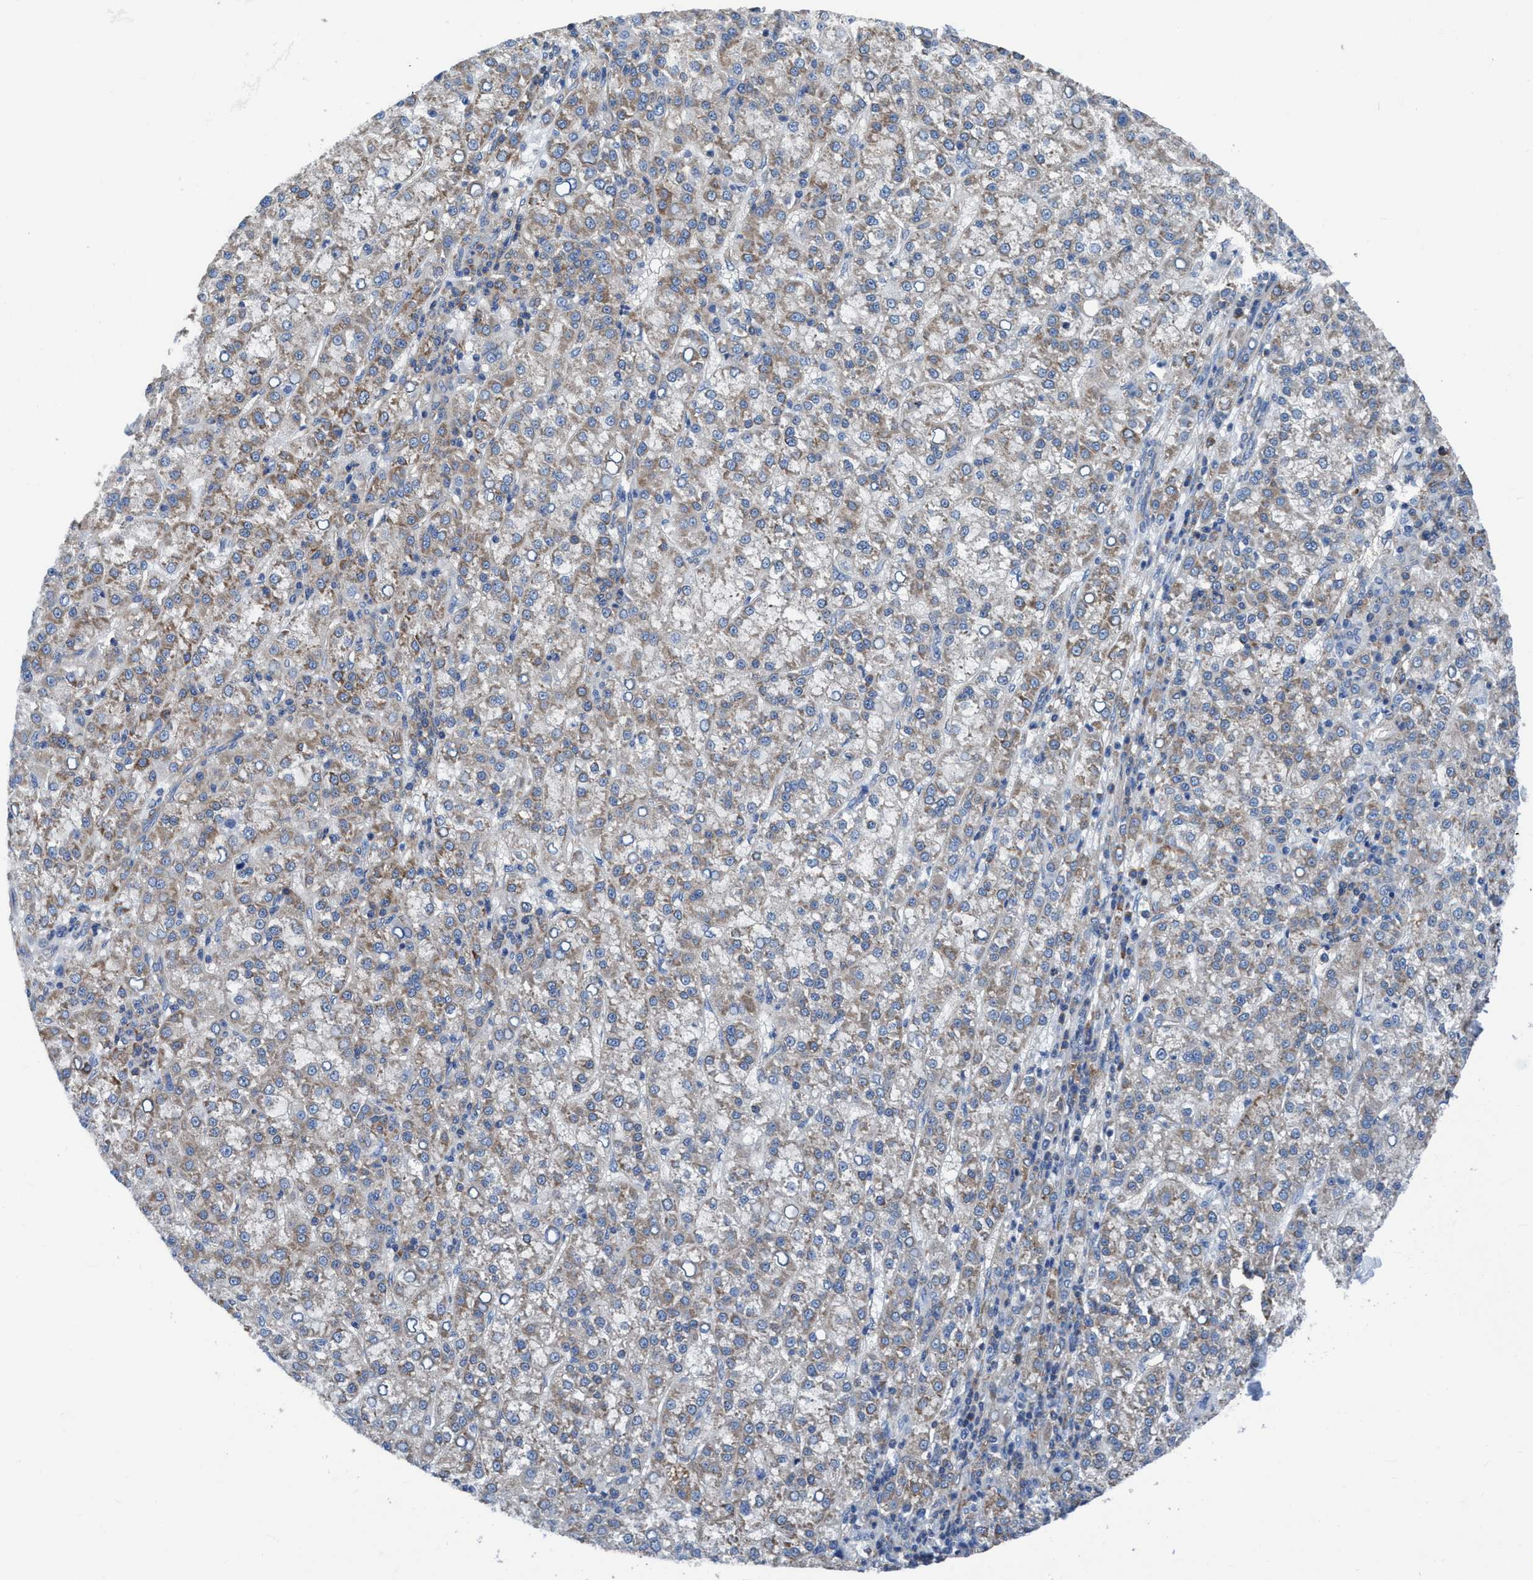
{"staining": {"intensity": "moderate", "quantity": "25%-75%", "location": "cytoplasmic/membranous"}, "tissue": "liver cancer", "cell_type": "Tumor cells", "image_type": "cancer", "snomed": [{"axis": "morphology", "description": "Carcinoma, Hepatocellular, NOS"}, {"axis": "topography", "description": "Liver"}], "caption": "The immunohistochemical stain highlights moderate cytoplasmic/membranous positivity in tumor cells of liver cancer (hepatocellular carcinoma) tissue.", "gene": "NMT1", "patient": {"sex": "female", "age": 58}}